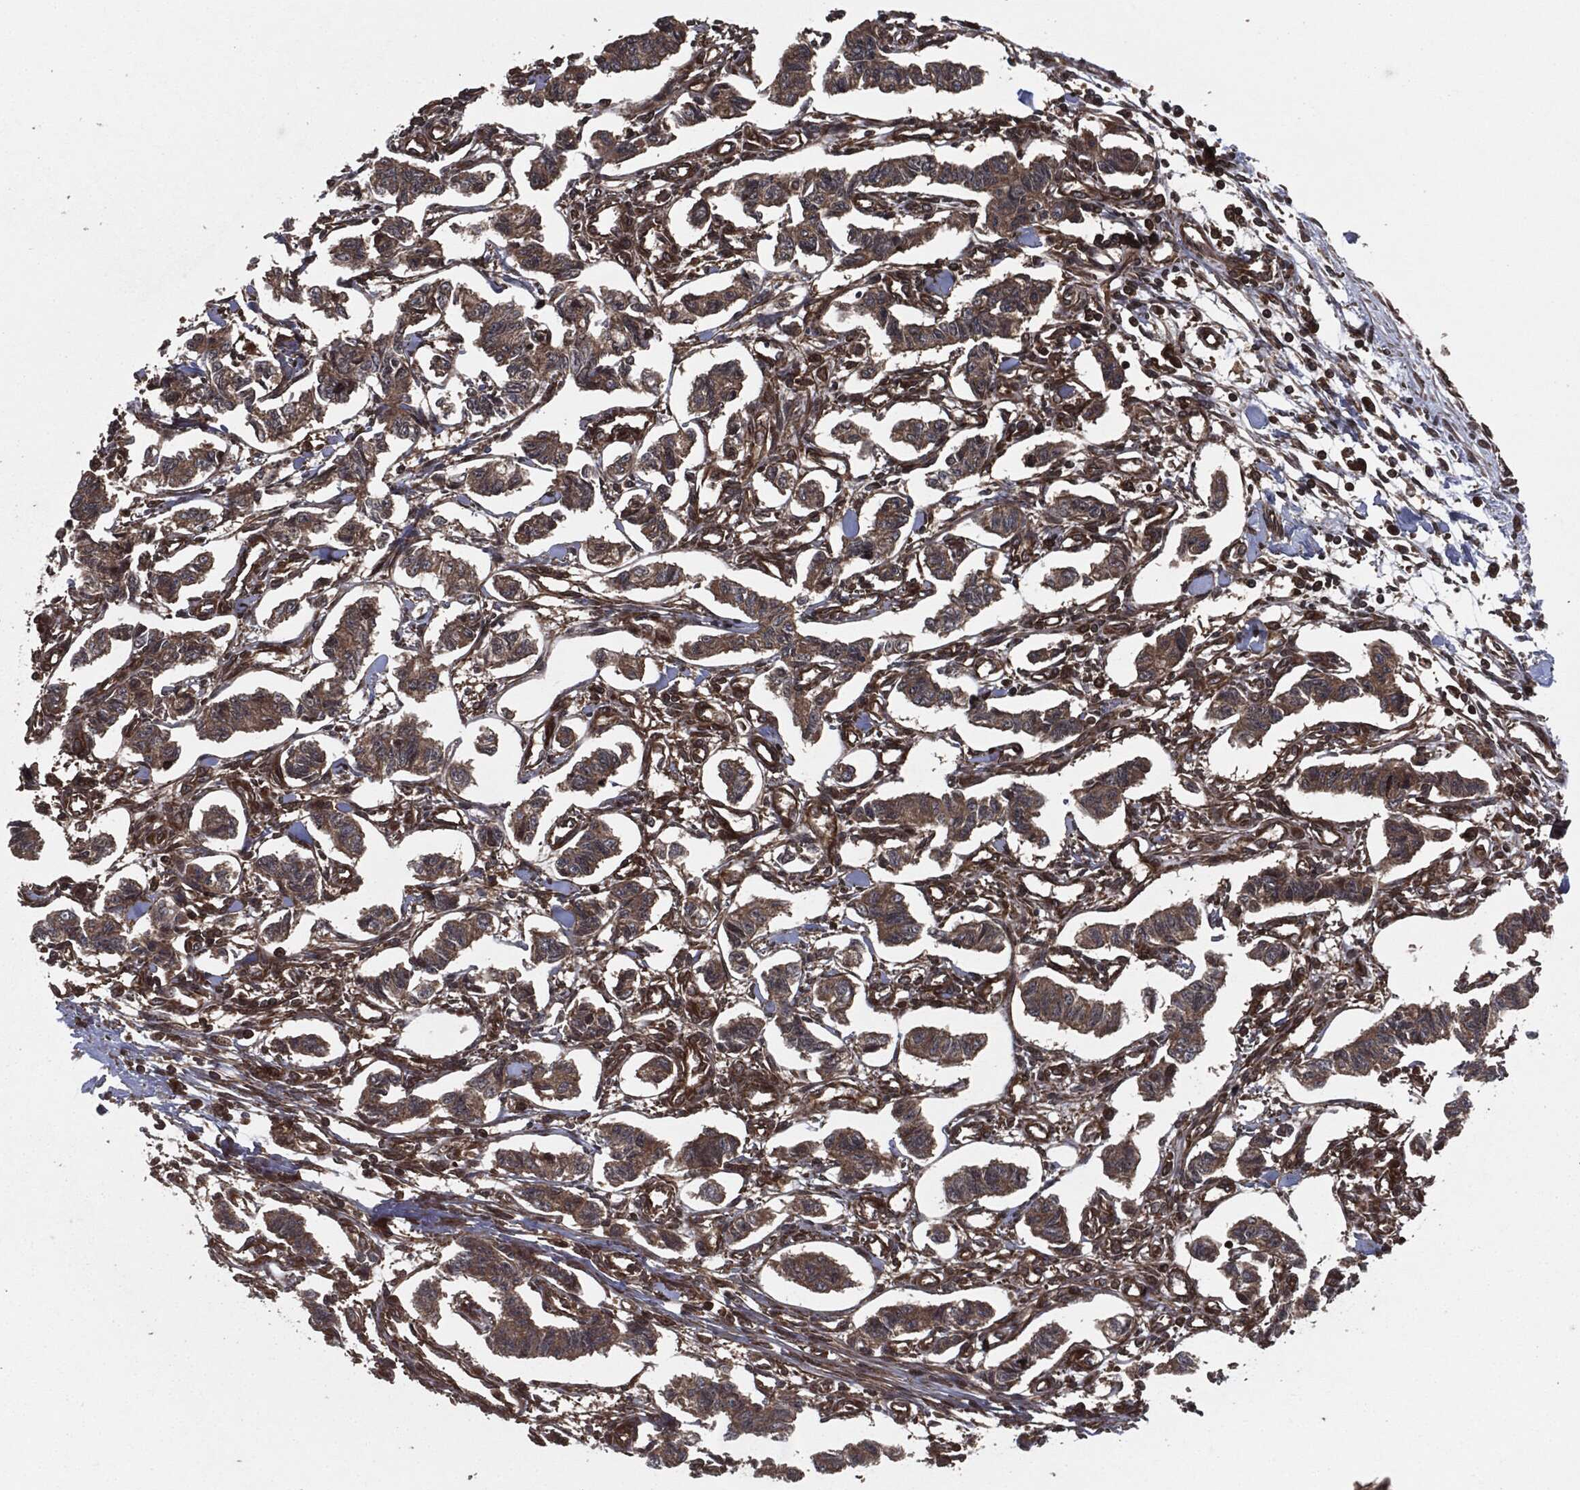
{"staining": {"intensity": "weak", "quantity": "25%-75%", "location": "cytoplasmic/membranous"}, "tissue": "carcinoid", "cell_type": "Tumor cells", "image_type": "cancer", "snomed": [{"axis": "morphology", "description": "Carcinoid, malignant, NOS"}, {"axis": "topography", "description": "Kidney"}], "caption": "This photomicrograph reveals carcinoid stained with immunohistochemistry to label a protein in brown. The cytoplasmic/membranous of tumor cells show weak positivity for the protein. Nuclei are counter-stained blue.", "gene": "RAP1GDS1", "patient": {"sex": "female", "age": 41}}